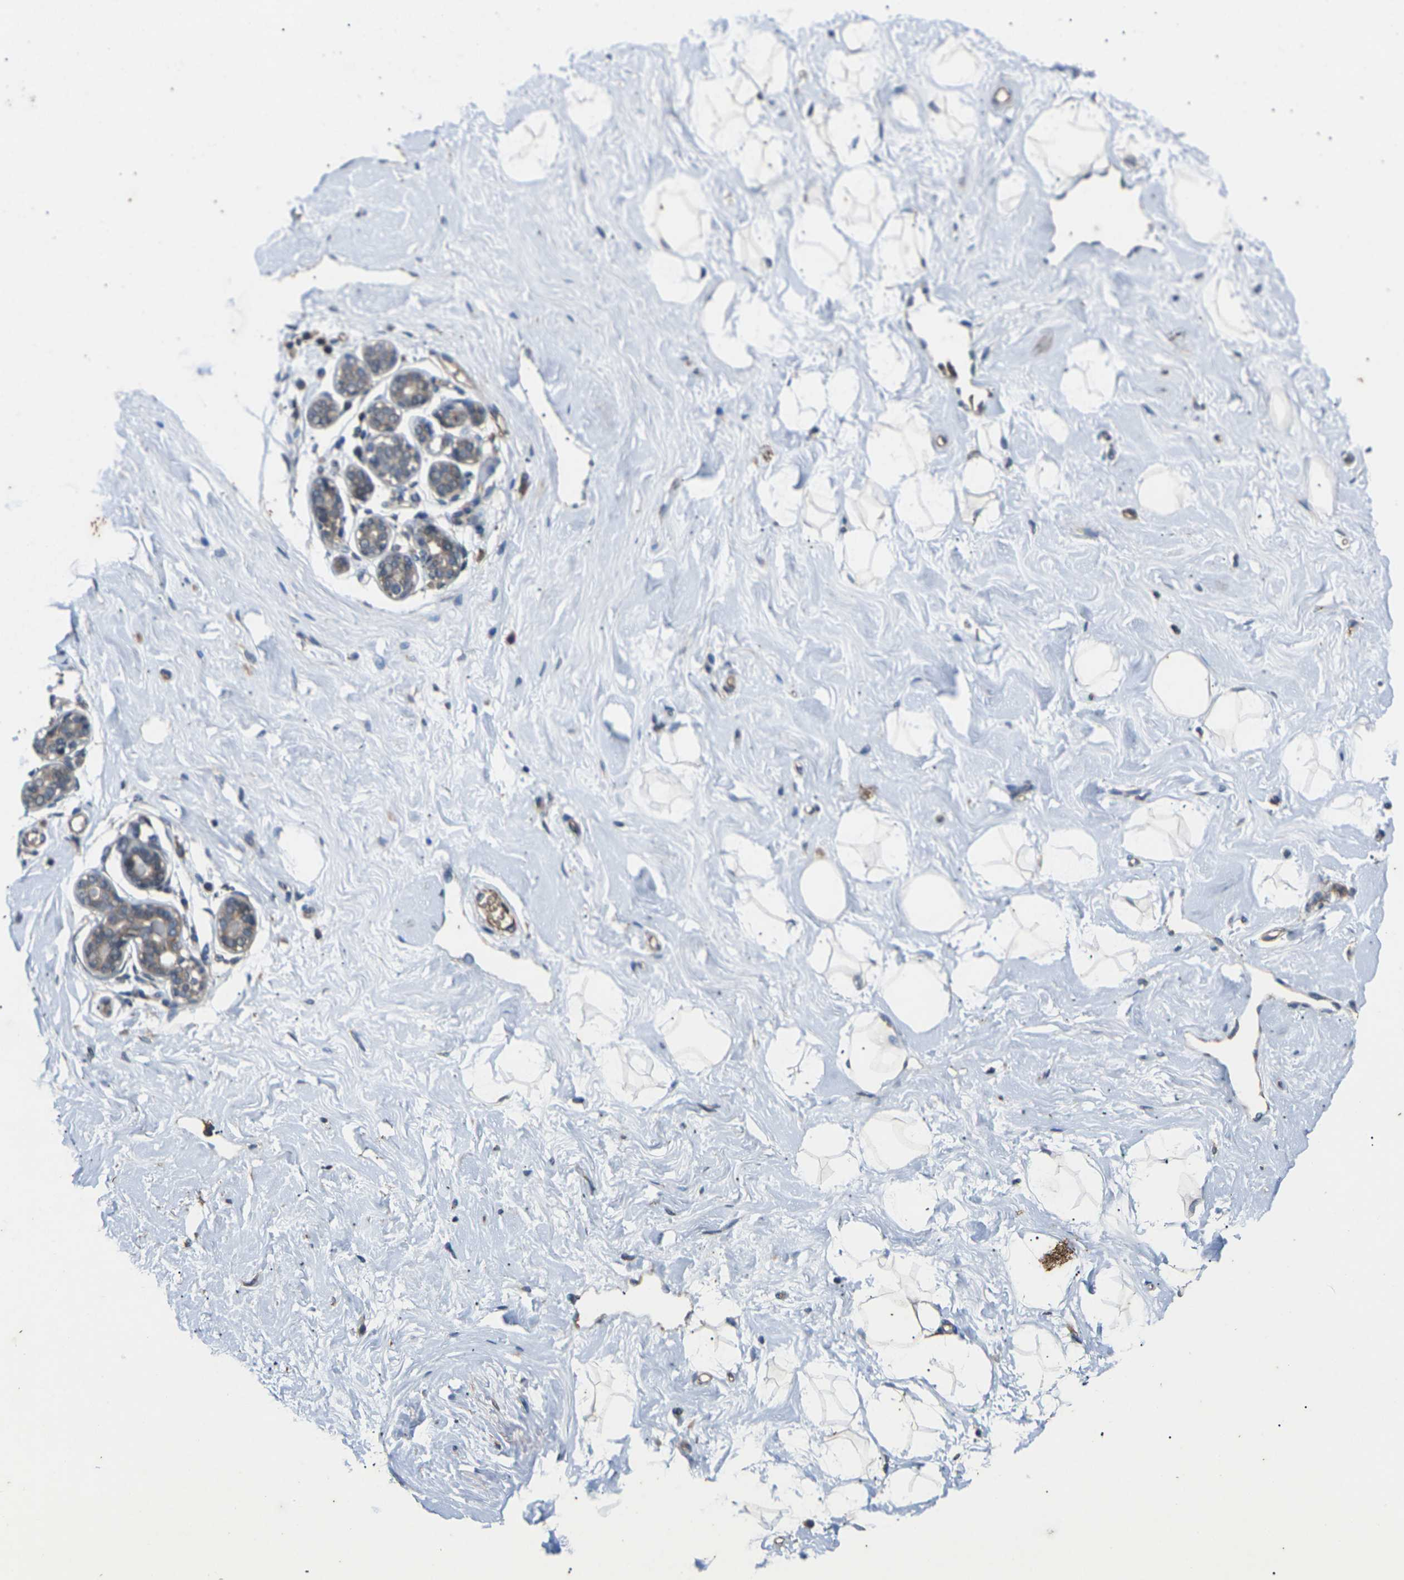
{"staining": {"intensity": "negative", "quantity": "none", "location": "none"}, "tissue": "breast", "cell_type": "Adipocytes", "image_type": "normal", "snomed": [{"axis": "morphology", "description": "Normal tissue, NOS"}, {"axis": "topography", "description": "Breast"}], "caption": "Unremarkable breast was stained to show a protein in brown. There is no significant positivity in adipocytes. Nuclei are stained in blue.", "gene": "DKK2", "patient": {"sex": "female", "age": 23}}